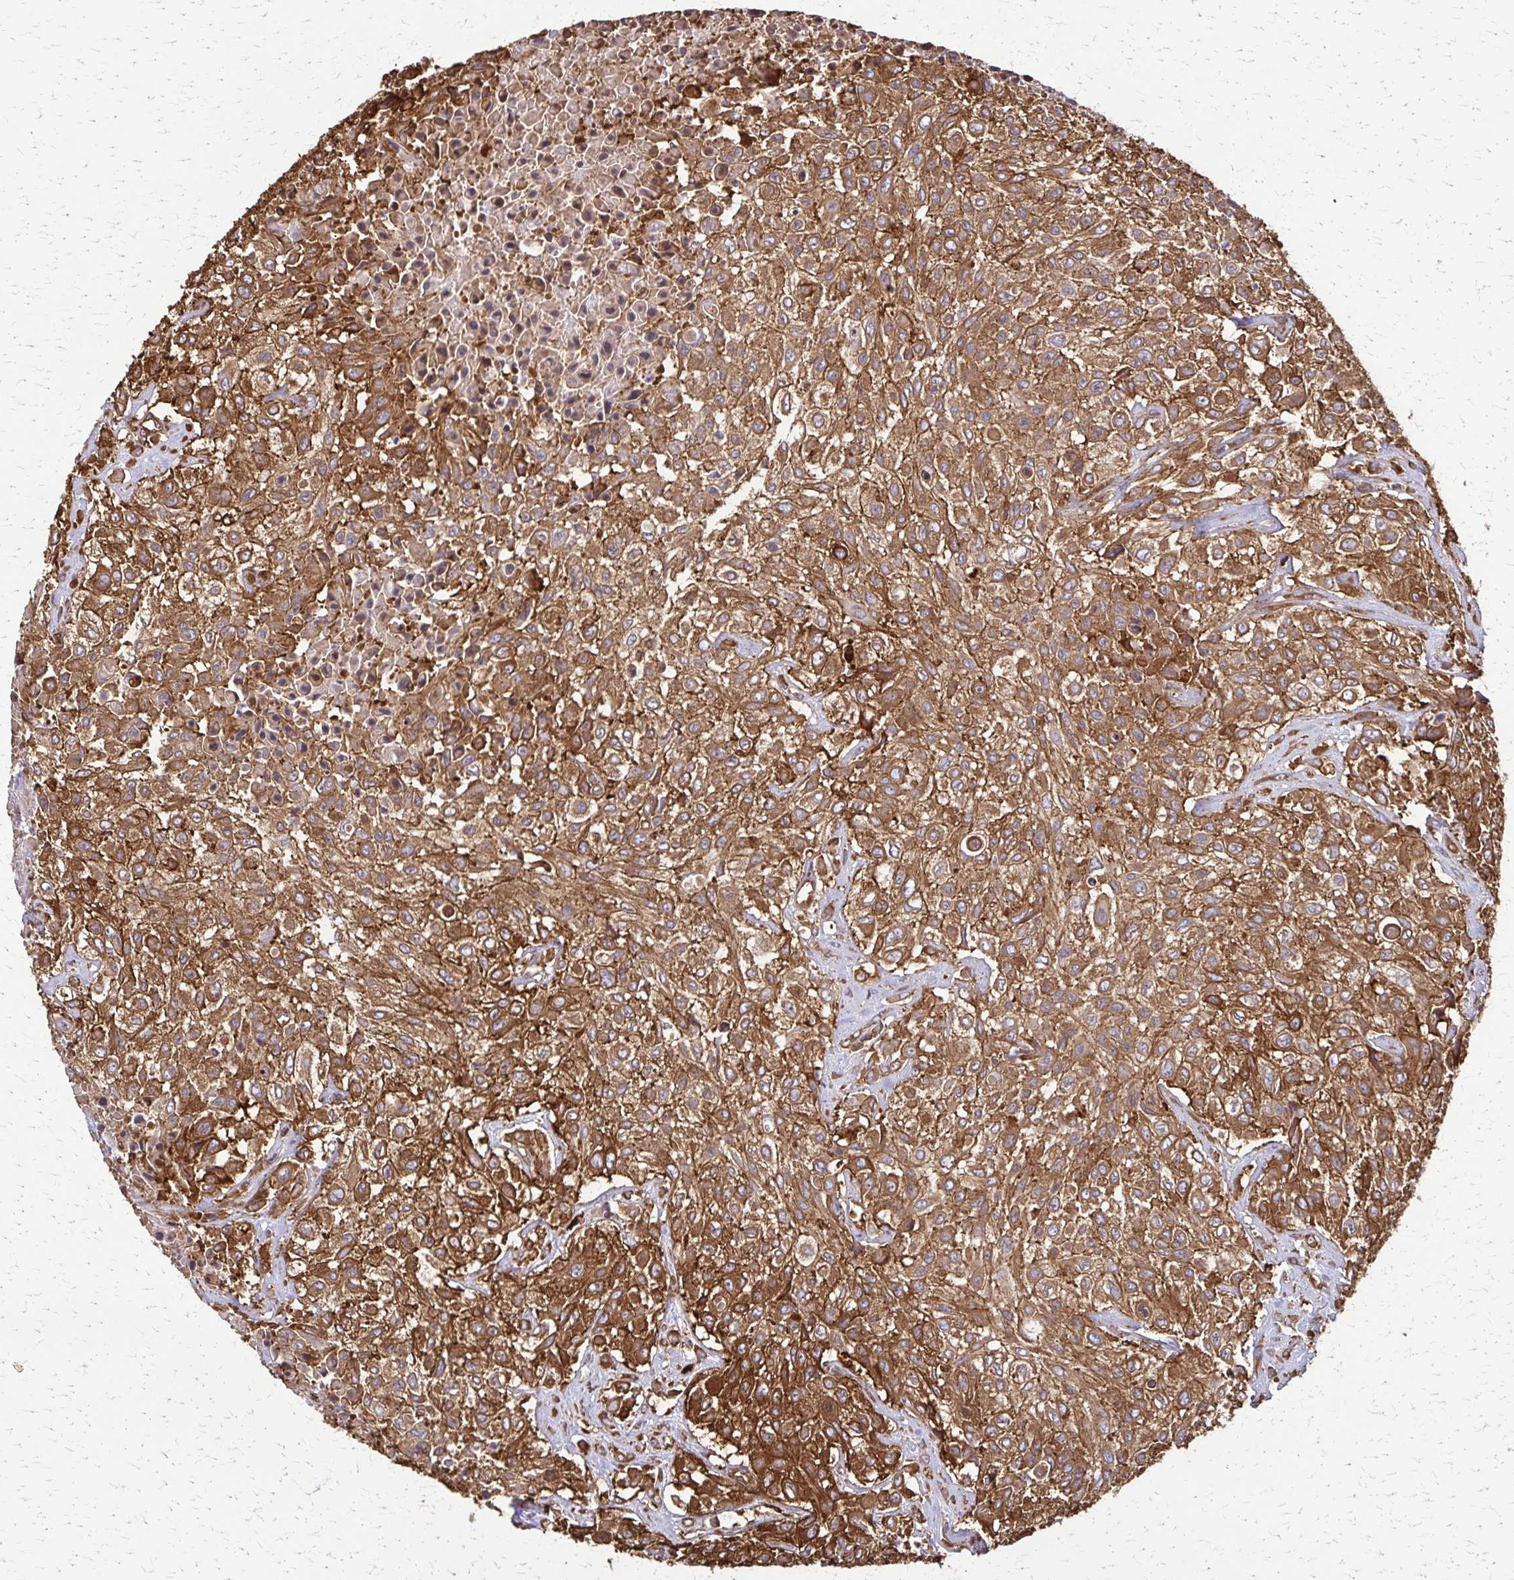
{"staining": {"intensity": "moderate", "quantity": ">75%", "location": "cytoplasmic/membranous"}, "tissue": "urothelial cancer", "cell_type": "Tumor cells", "image_type": "cancer", "snomed": [{"axis": "morphology", "description": "Urothelial carcinoma, High grade"}, {"axis": "topography", "description": "Urinary bladder"}], "caption": "Immunohistochemical staining of human urothelial cancer shows medium levels of moderate cytoplasmic/membranous protein expression in approximately >75% of tumor cells.", "gene": "EEF2", "patient": {"sex": "male", "age": 57}}